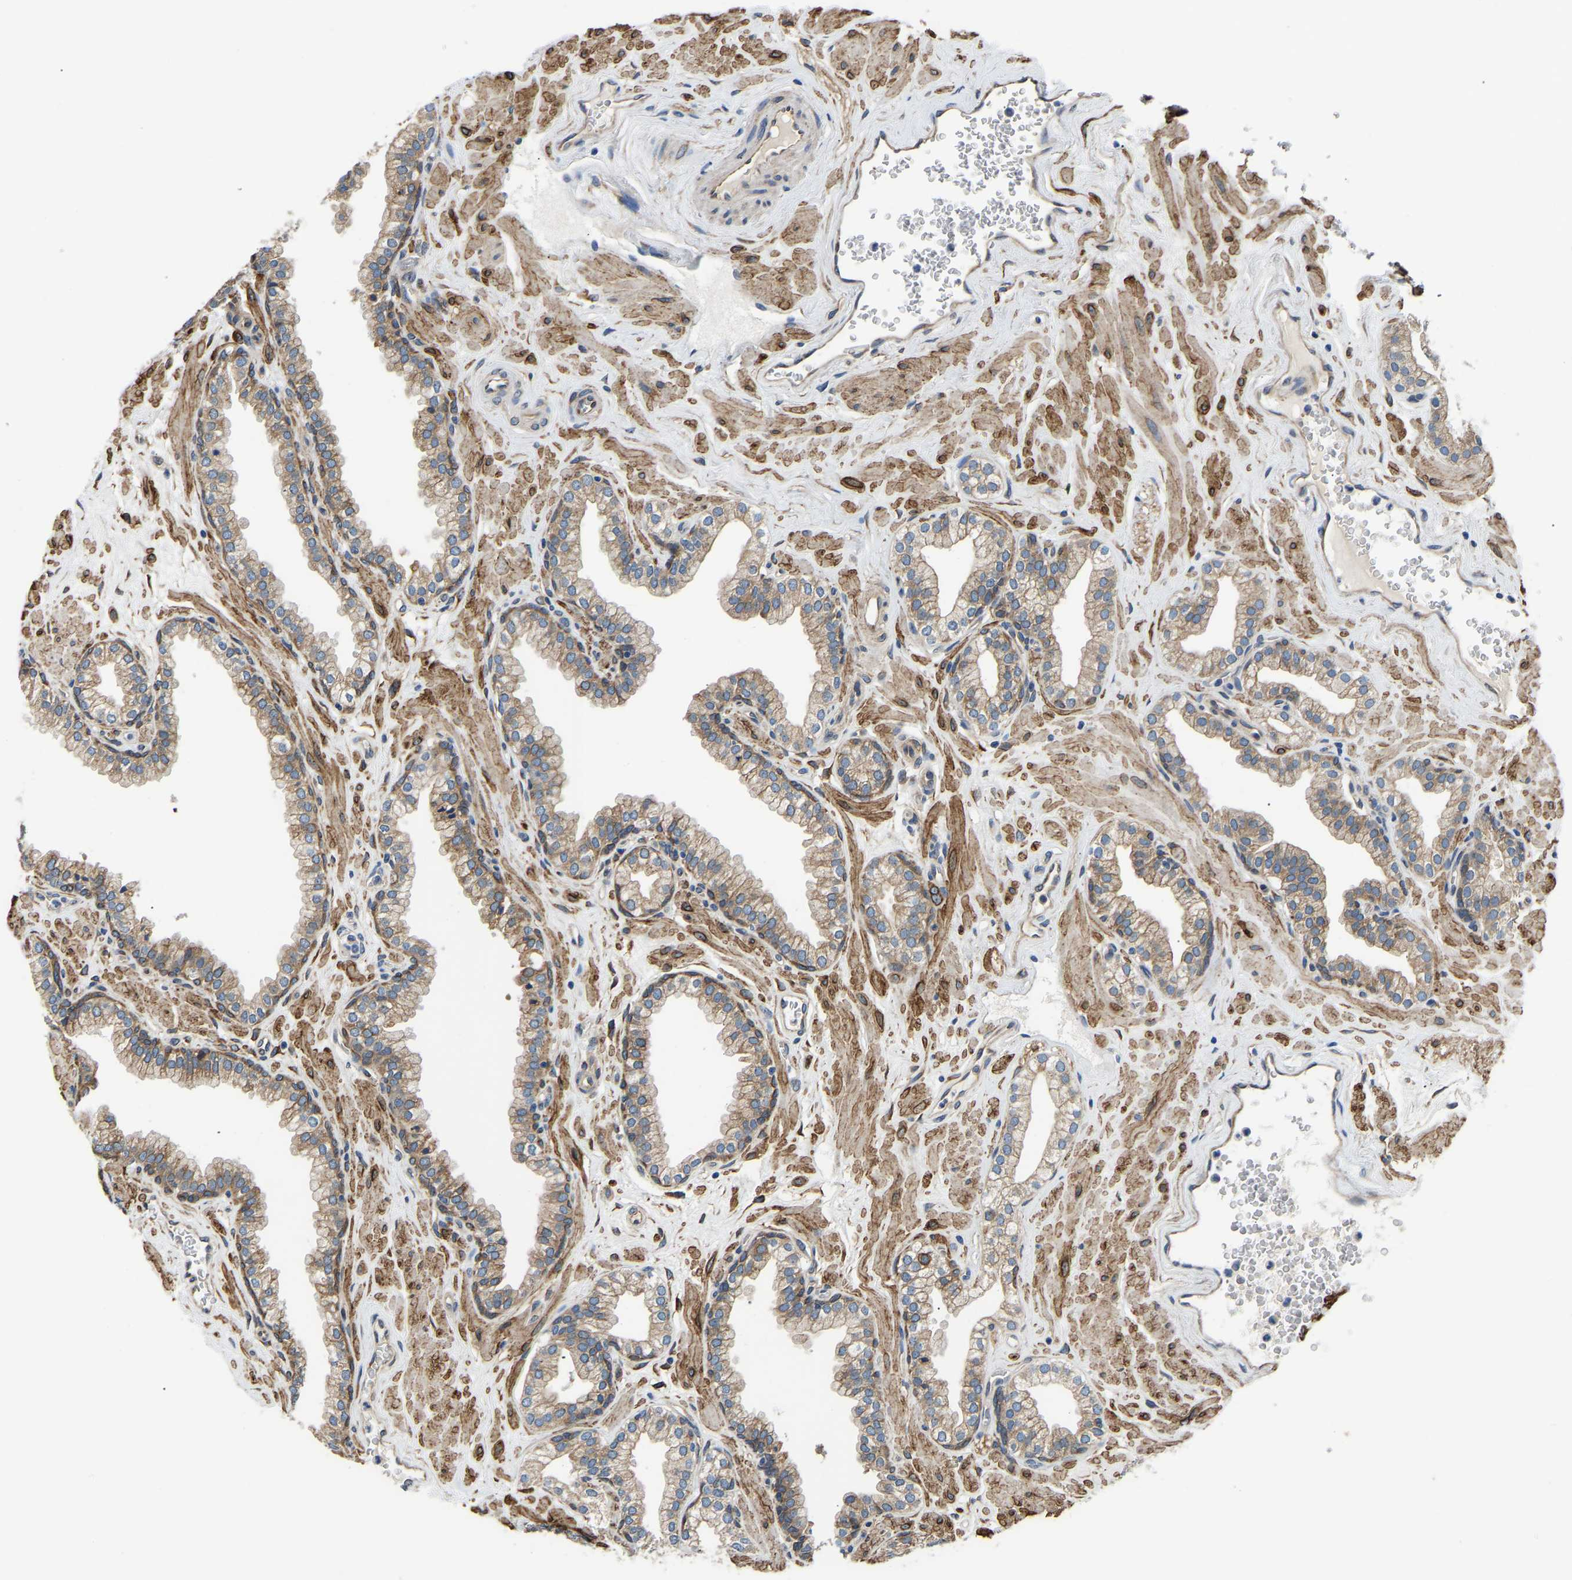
{"staining": {"intensity": "moderate", "quantity": ">75%", "location": "cytoplasmic/membranous"}, "tissue": "prostate", "cell_type": "Glandular cells", "image_type": "normal", "snomed": [{"axis": "morphology", "description": "Normal tissue, NOS"}, {"axis": "morphology", "description": "Urothelial carcinoma, Low grade"}, {"axis": "topography", "description": "Urinary bladder"}, {"axis": "topography", "description": "Prostate"}], "caption": "A brown stain labels moderate cytoplasmic/membranous expression of a protein in glandular cells of unremarkable prostate. The protein is stained brown, and the nuclei are stained in blue (DAB (3,3'-diaminobenzidine) IHC with brightfield microscopy, high magnification).", "gene": "ARL6IP5", "patient": {"sex": "male", "age": 60}}